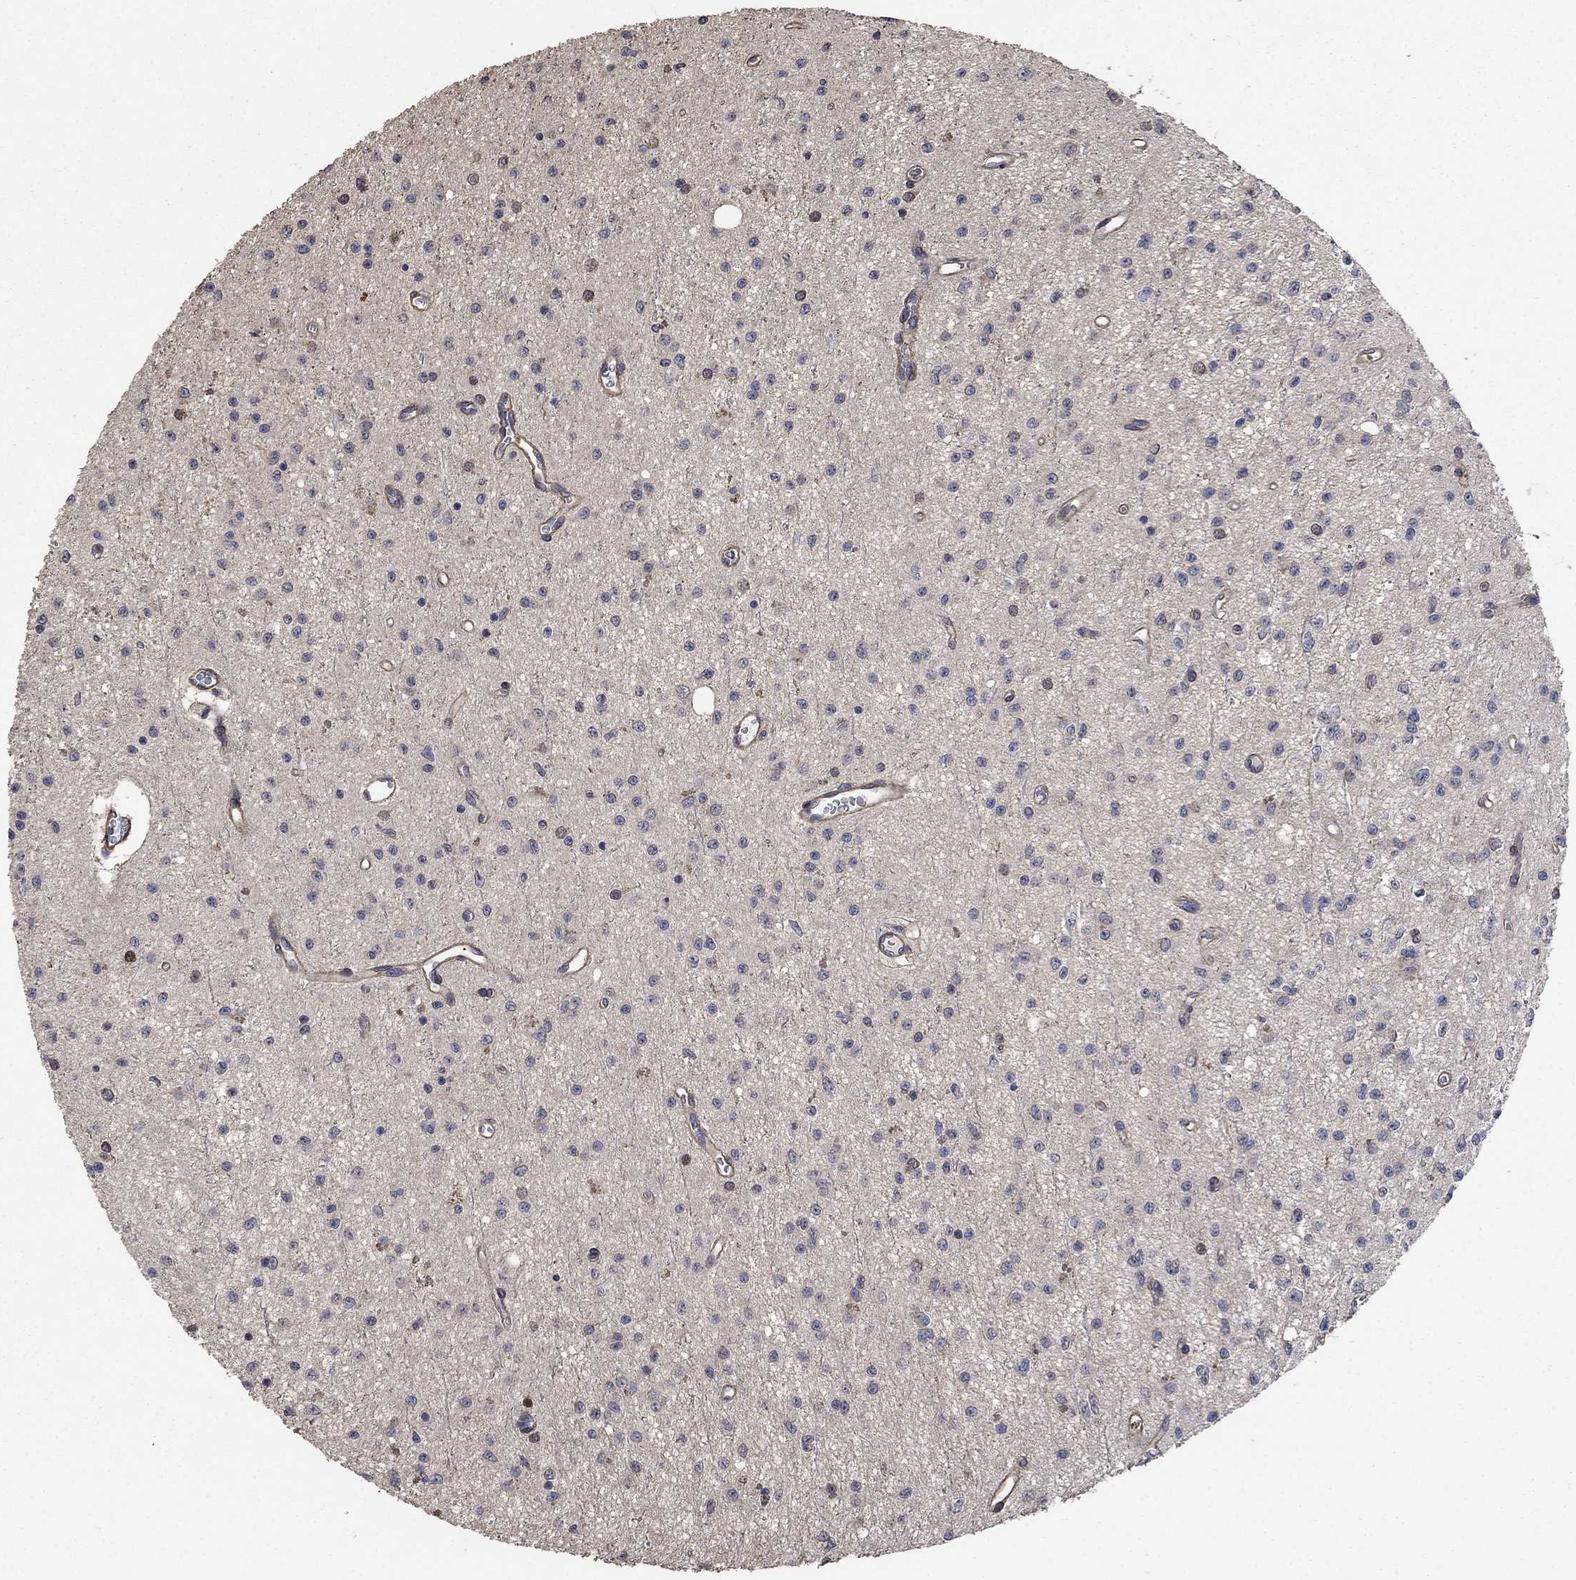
{"staining": {"intensity": "moderate", "quantity": "<25%", "location": "cytoplasmic/membranous"}, "tissue": "glioma", "cell_type": "Tumor cells", "image_type": "cancer", "snomed": [{"axis": "morphology", "description": "Glioma, malignant, Low grade"}, {"axis": "topography", "description": "Brain"}], "caption": "Moderate cytoplasmic/membranous positivity is appreciated in approximately <25% of tumor cells in glioma.", "gene": "PDE3A", "patient": {"sex": "female", "age": 45}}